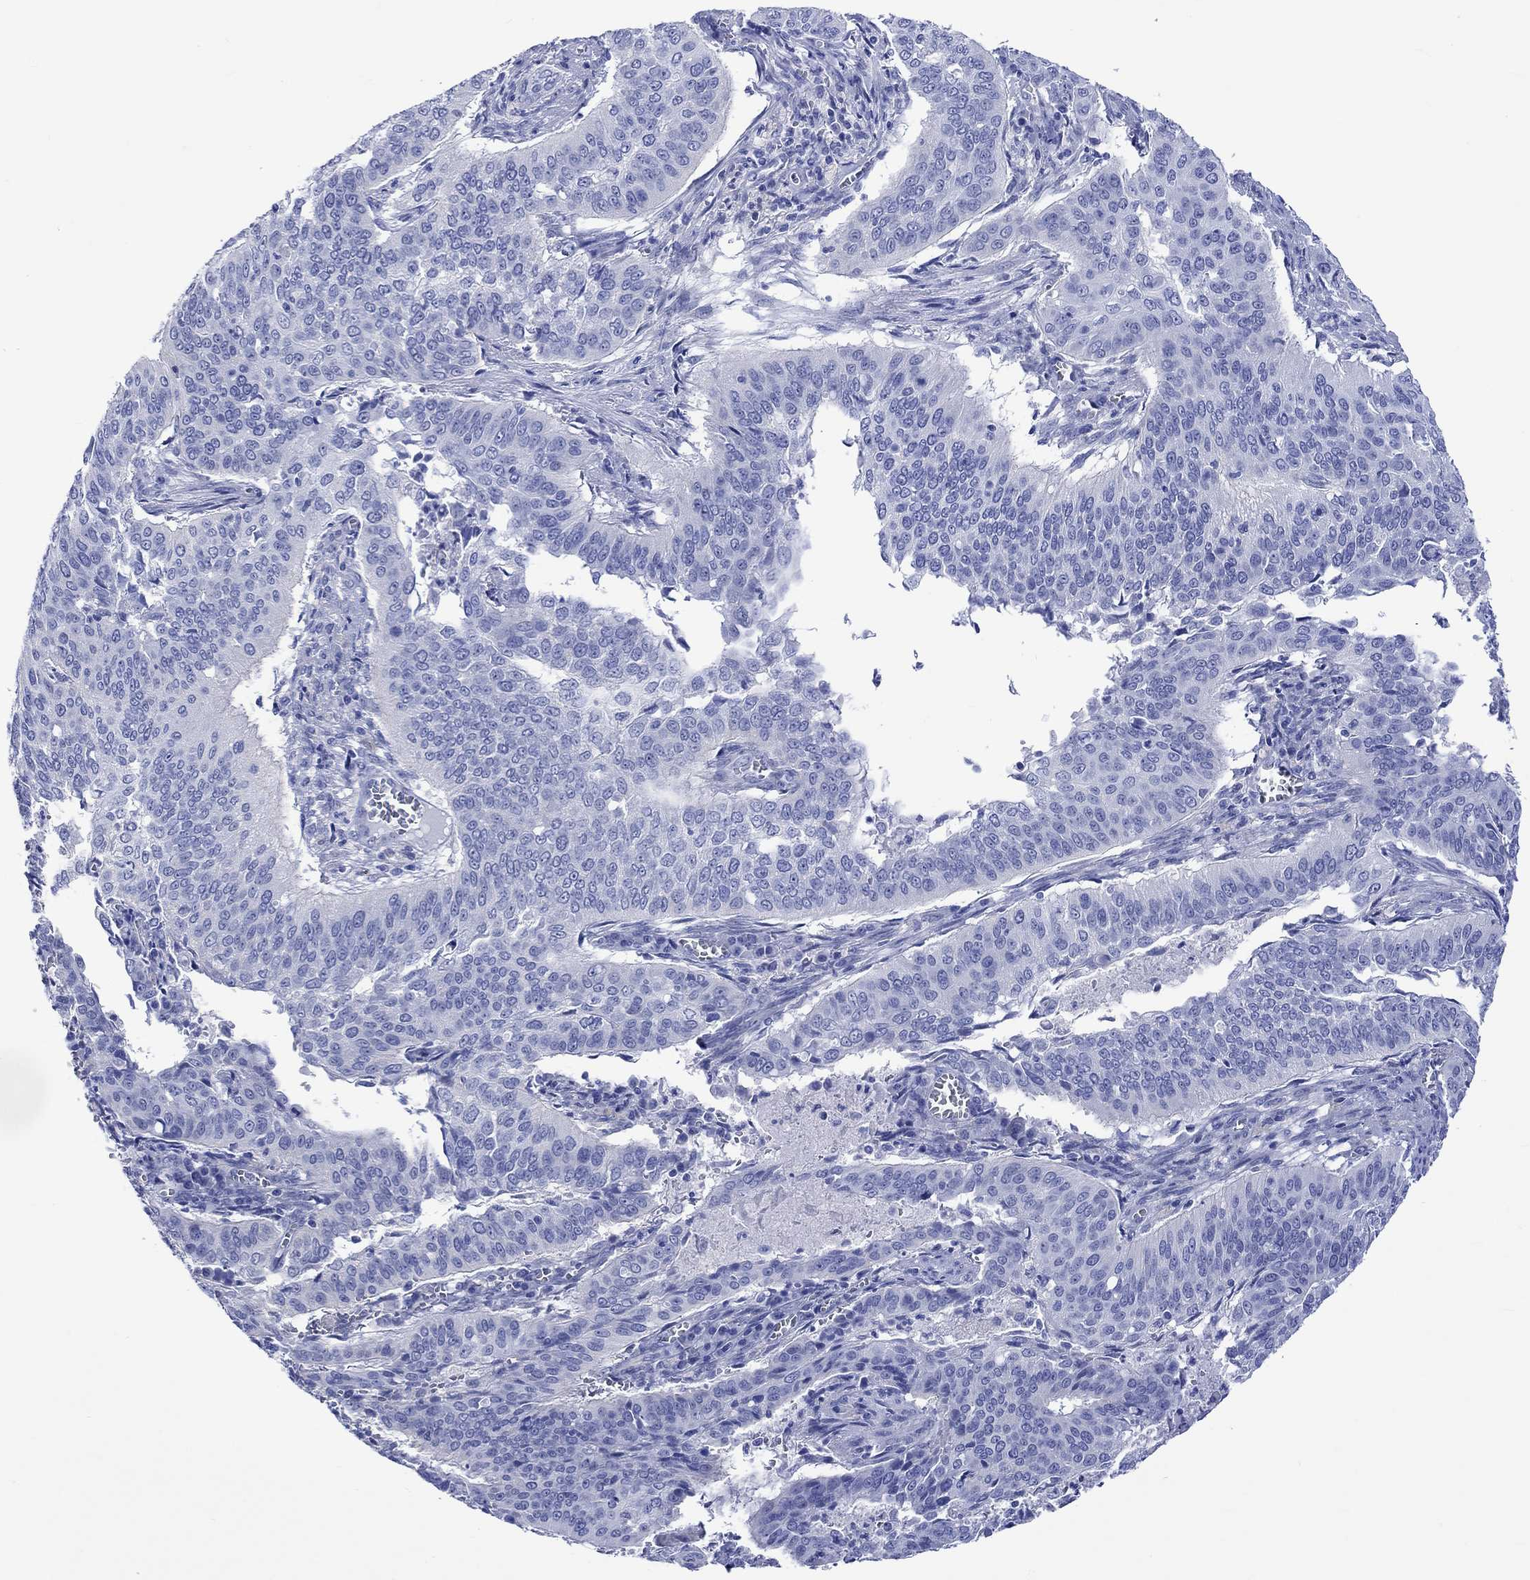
{"staining": {"intensity": "negative", "quantity": "none", "location": "none"}, "tissue": "cervical cancer", "cell_type": "Tumor cells", "image_type": "cancer", "snomed": [{"axis": "morphology", "description": "Squamous cell carcinoma, NOS"}, {"axis": "topography", "description": "Cervix"}], "caption": "Tumor cells show no significant protein staining in cervical cancer.", "gene": "HARBI1", "patient": {"sex": "female", "age": 39}}